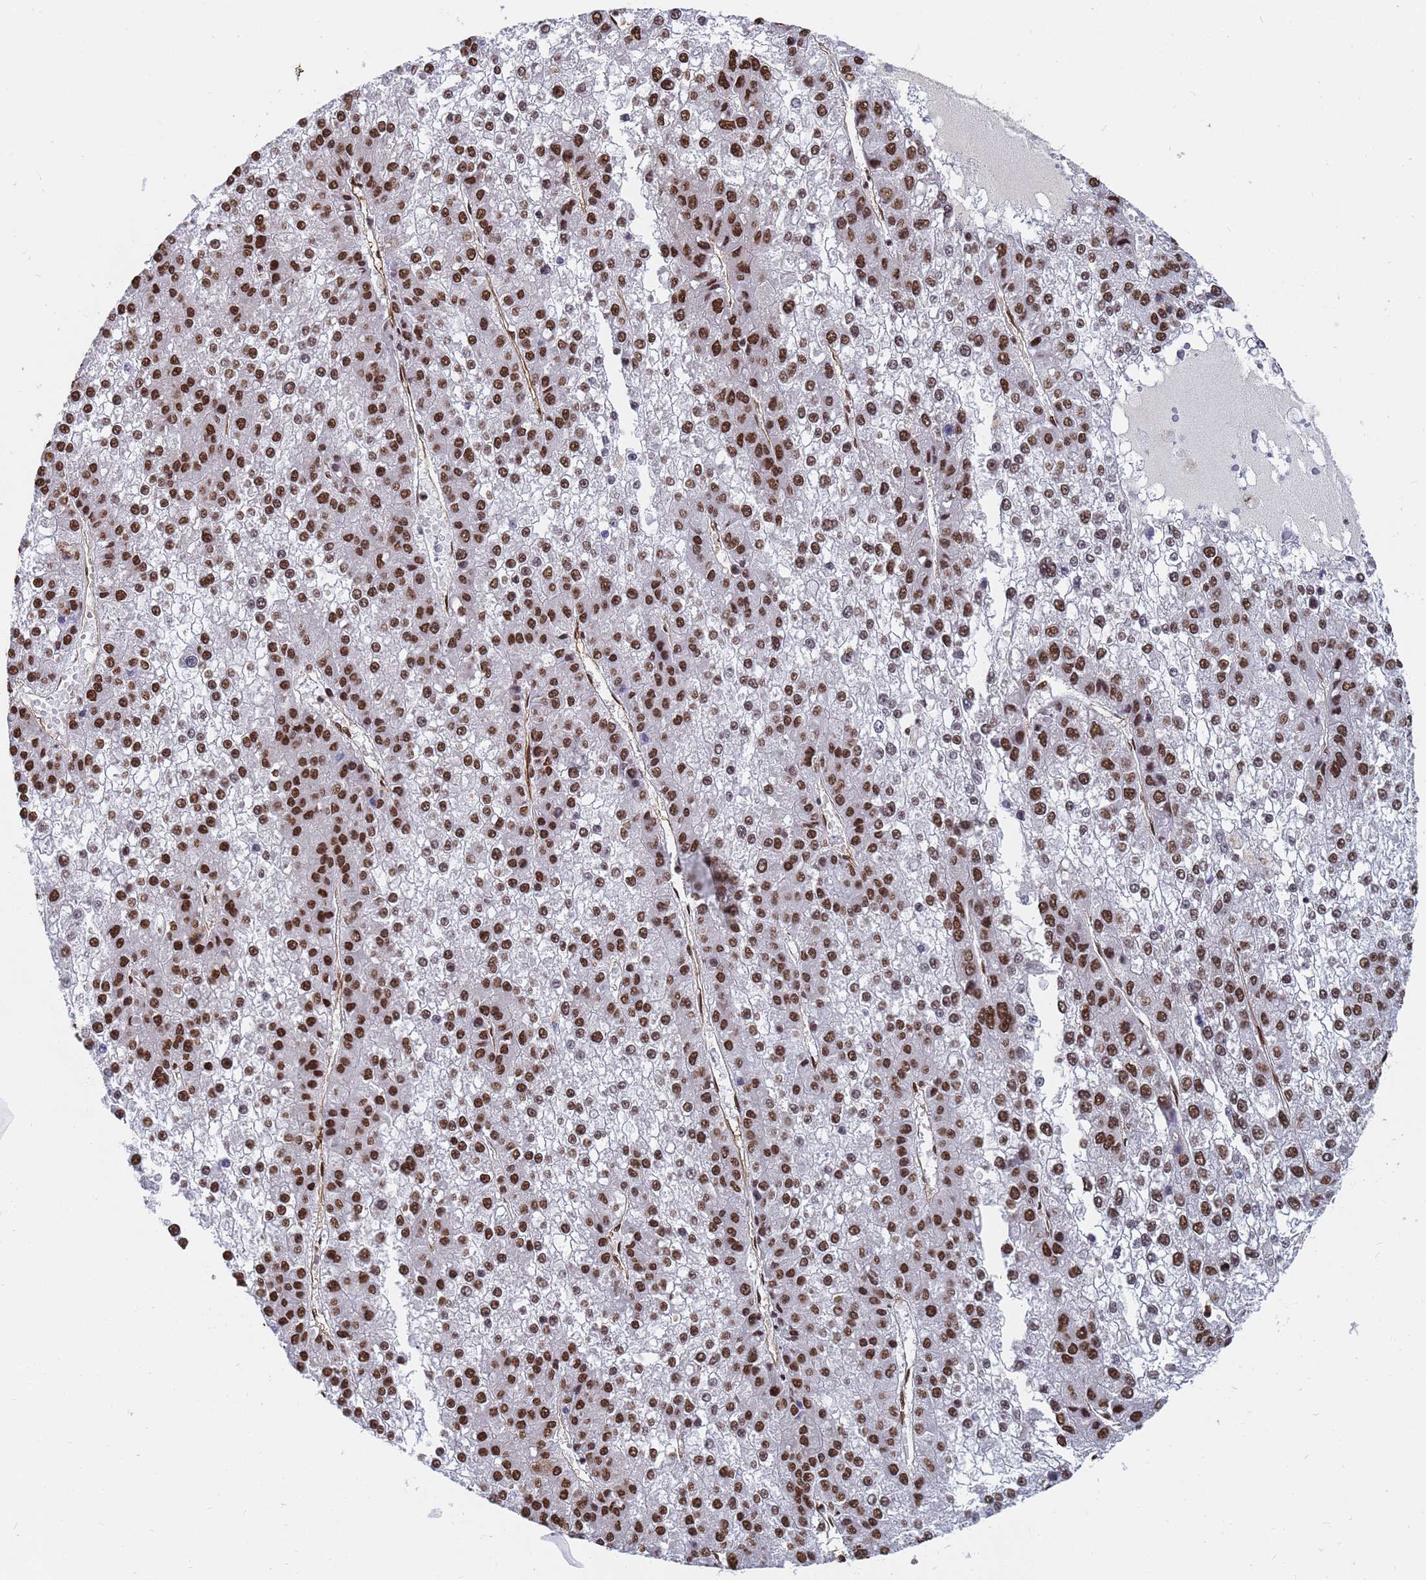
{"staining": {"intensity": "strong", "quantity": ">75%", "location": "nuclear"}, "tissue": "liver cancer", "cell_type": "Tumor cells", "image_type": "cancer", "snomed": [{"axis": "morphology", "description": "Carcinoma, Hepatocellular, NOS"}, {"axis": "topography", "description": "Liver"}], "caption": "Approximately >75% of tumor cells in liver hepatocellular carcinoma exhibit strong nuclear protein staining as visualized by brown immunohistochemical staining.", "gene": "RAVER2", "patient": {"sex": "female", "age": 73}}